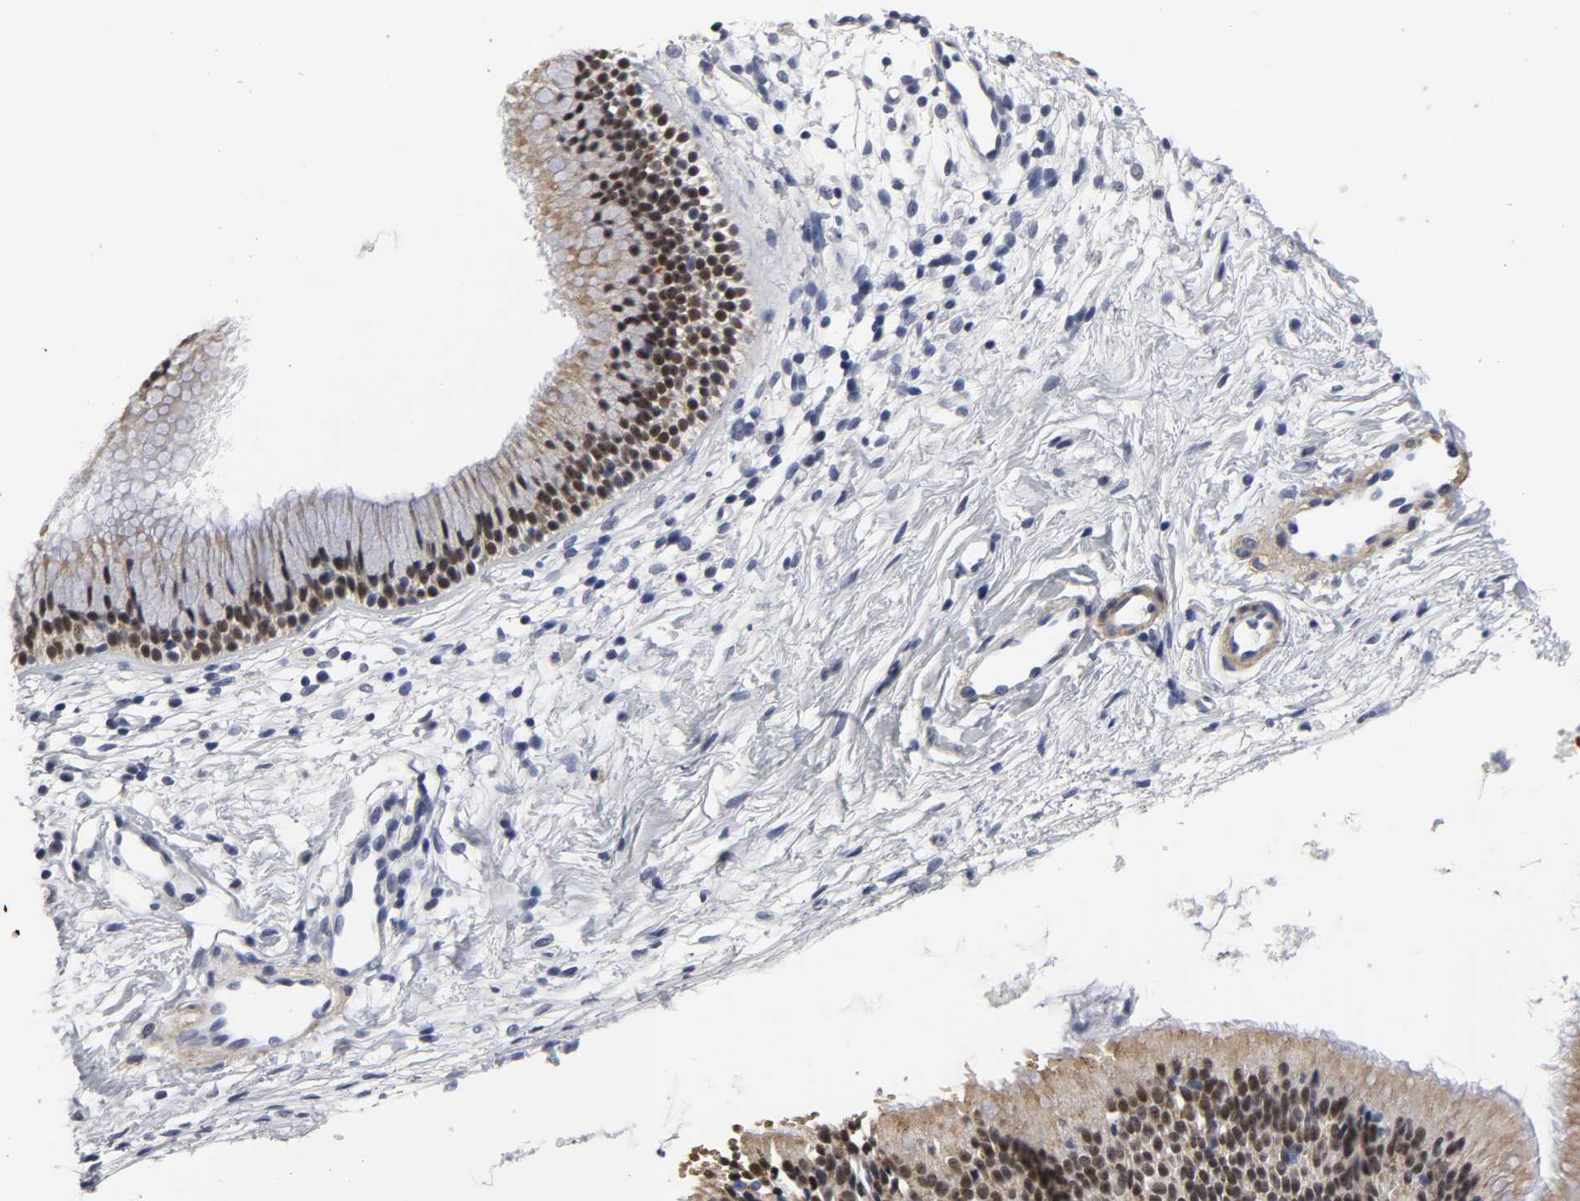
{"staining": {"intensity": "strong", "quantity": "25%-75%", "location": "nuclear"}, "tissue": "nasopharynx", "cell_type": "Respiratory epithelial cells", "image_type": "normal", "snomed": [{"axis": "morphology", "description": "Normal tissue, NOS"}, {"axis": "topography", "description": "Nasopharynx"}], "caption": "Brown immunohistochemical staining in normal nasopharynx displays strong nuclear expression in about 25%-75% of respiratory epithelial cells.", "gene": "GRHL2", "patient": {"sex": "male", "age": 21}}